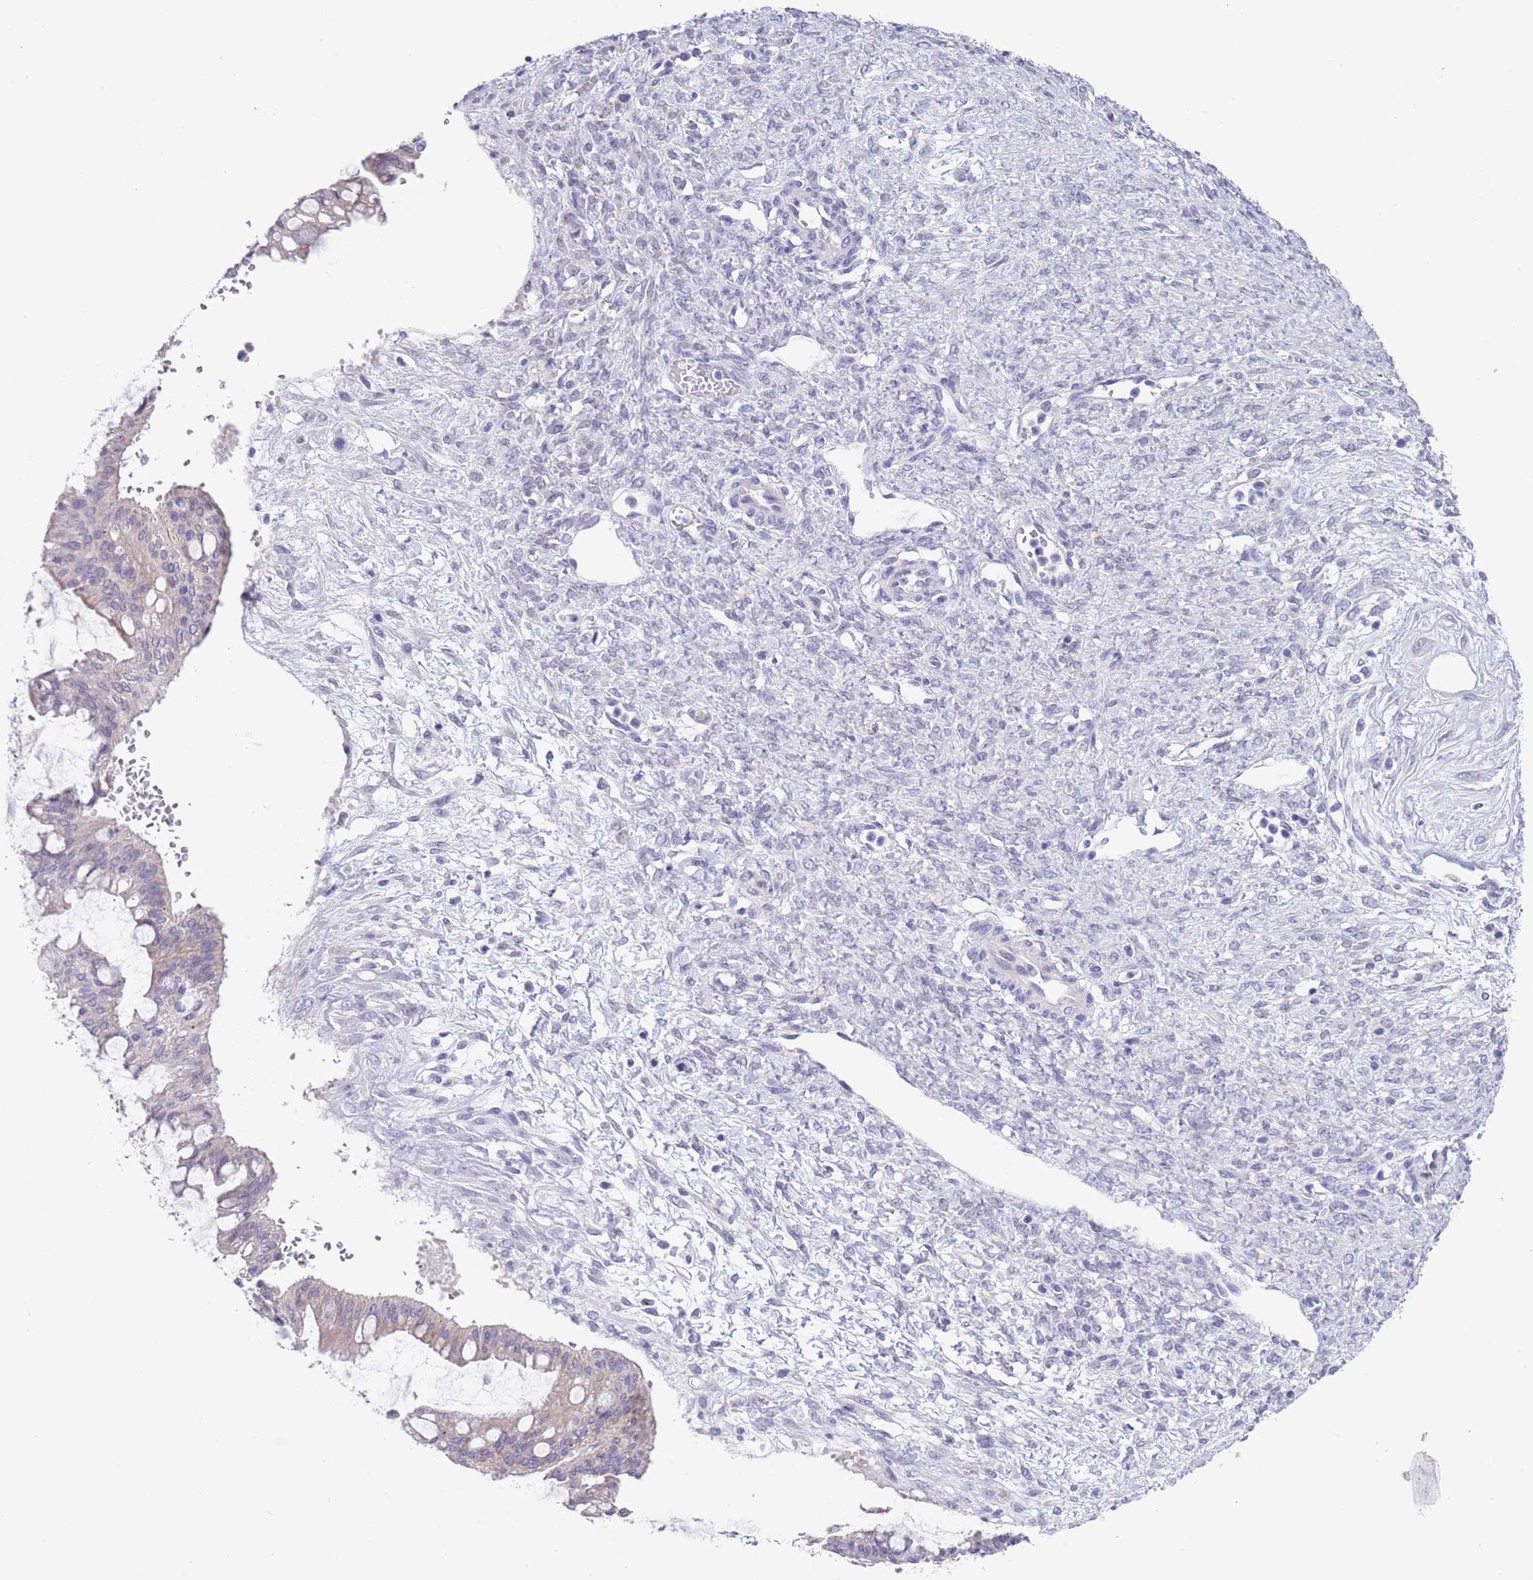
{"staining": {"intensity": "negative", "quantity": "none", "location": "none"}, "tissue": "ovarian cancer", "cell_type": "Tumor cells", "image_type": "cancer", "snomed": [{"axis": "morphology", "description": "Cystadenocarcinoma, mucinous, NOS"}, {"axis": "topography", "description": "Ovary"}], "caption": "The micrograph demonstrates no significant expression in tumor cells of mucinous cystadenocarcinoma (ovarian).", "gene": "SPIRE2", "patient": {"sex": "female", "age": 73}}